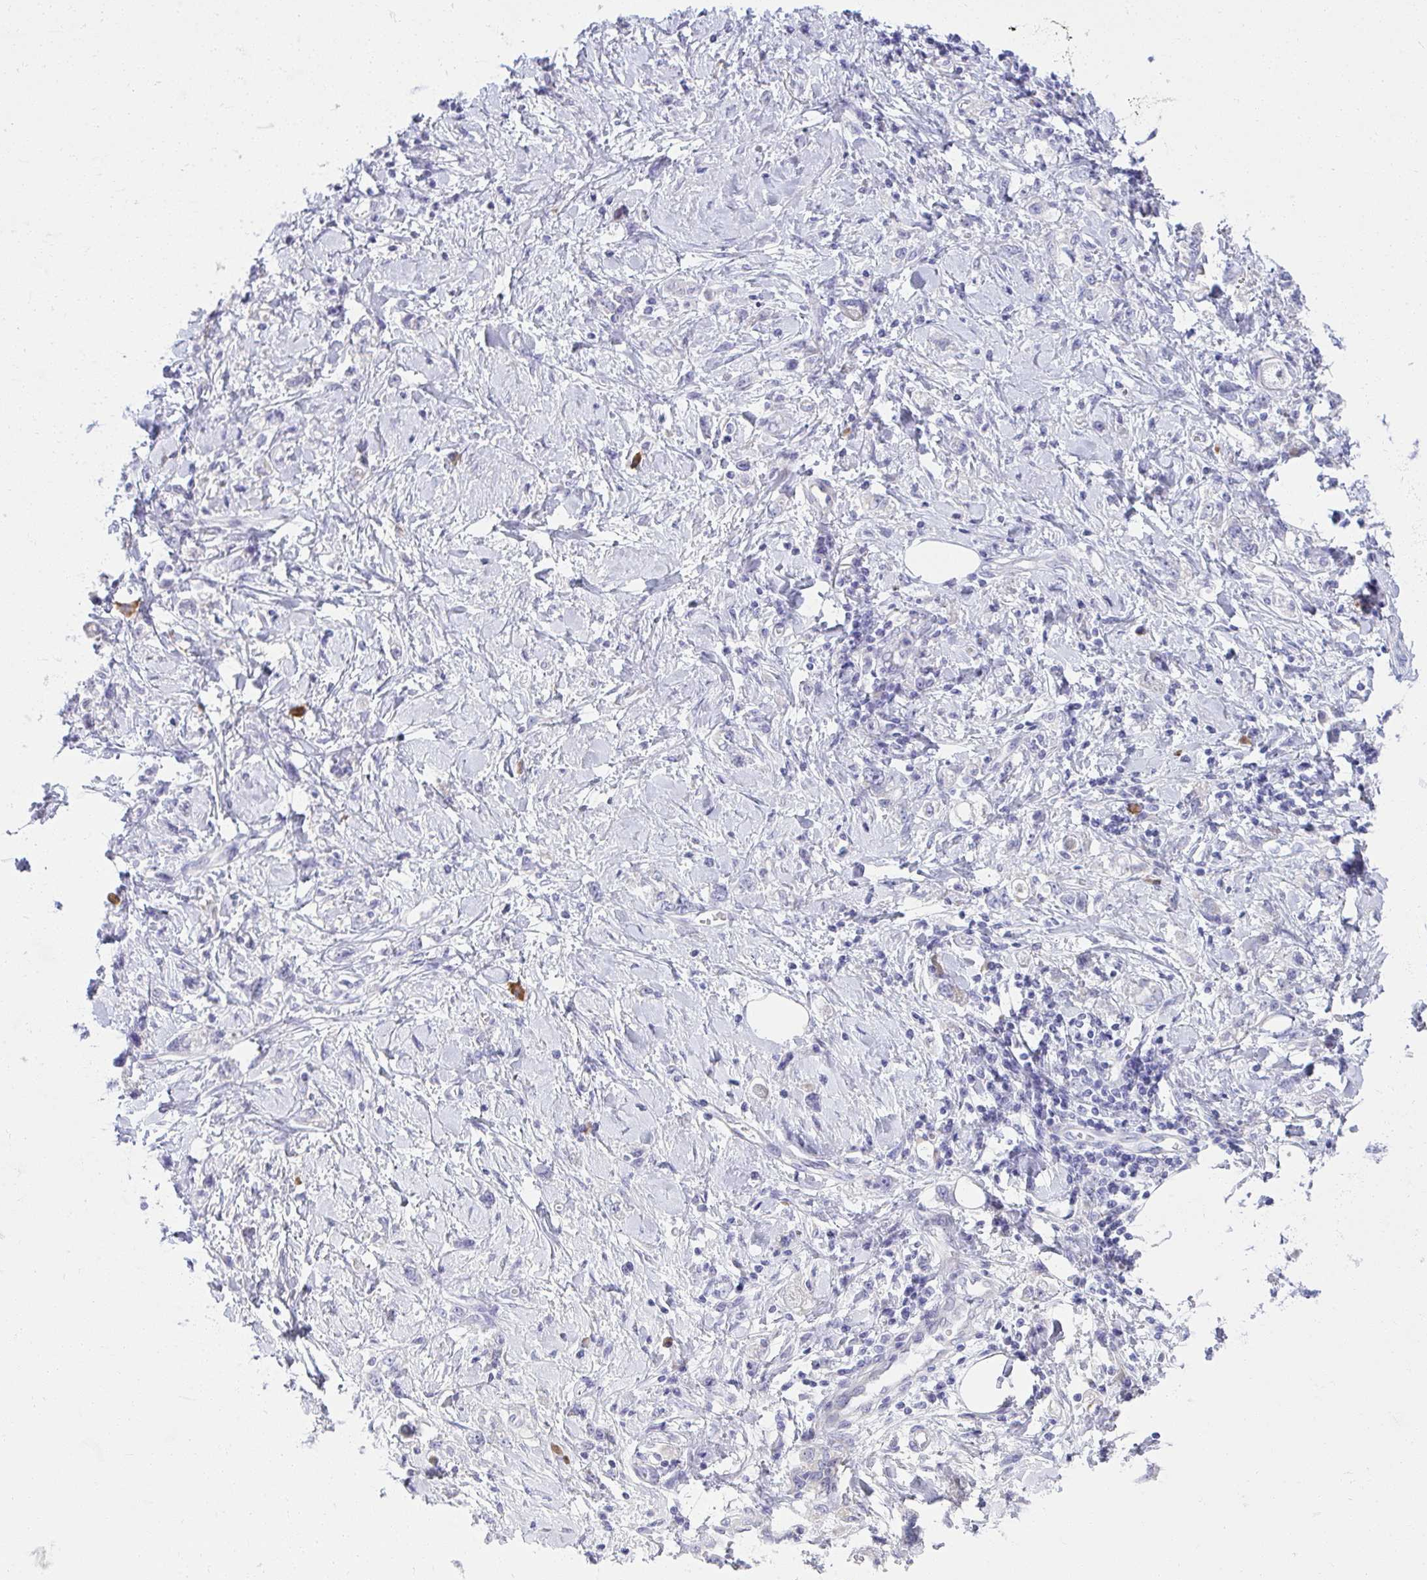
{"staining": {"intensity": "negative", "quantity": "none", "location": "none"}, "tissue": "stomach cancer", "cell_type": "Tumor cells", "image_type": "cancer", "snomed": [{"axis": "morphology", "description": "Adenocarcinoma, NOS"}, {"axis": "topography", "description": "Stomach"}], "caption": "Immunohistochemistry (IHC) micrograph of neoplastic tissue: stomach cancer (adenocarcinoma) stained with DAB shows no significant protein staining in tumor cells.", "gene": "FASLG", "patient": {"sex": "female", "age": 76}}